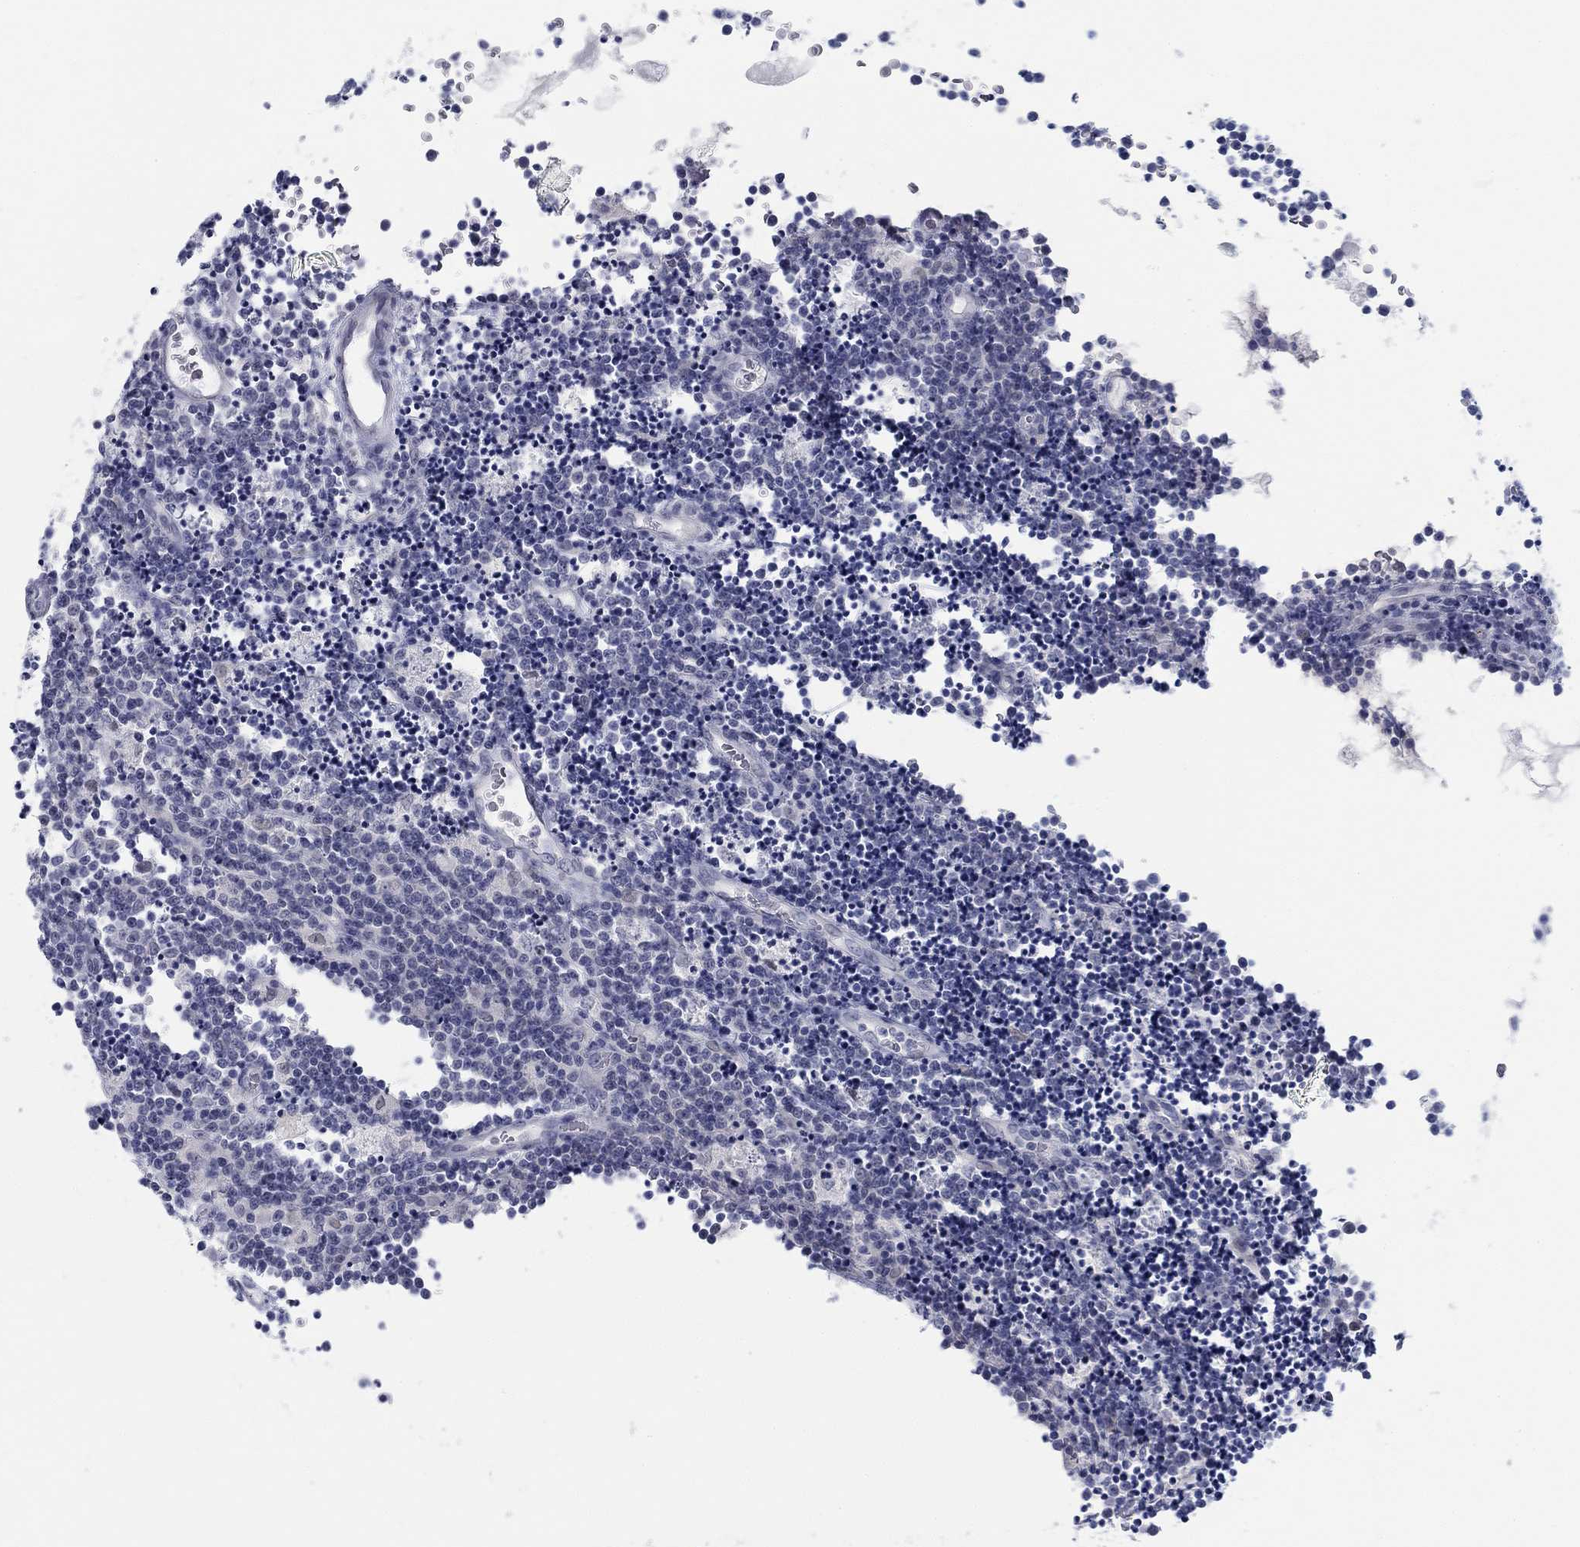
{"staining": {"intensity": "negative", "quantity": "none", "location": "none"}, "tissue": "lymphoma", "cell_type": "Tumor cells", "image_type": "cancer", "snomed": [{"axis": "morphology", "description": "Malignant lymphoma, non-Hodgkin's type, Low grade"}, {"axis": "topography", "description": "Brain"}], "caption": "Malignant lymphoma, non-Hodgkin's type (low-grade) was stained to show a protein in brown. There is no significant expression in tumor cells.", "gene": "DNAL1", "patient": {"sex": "female", "age": 66}}